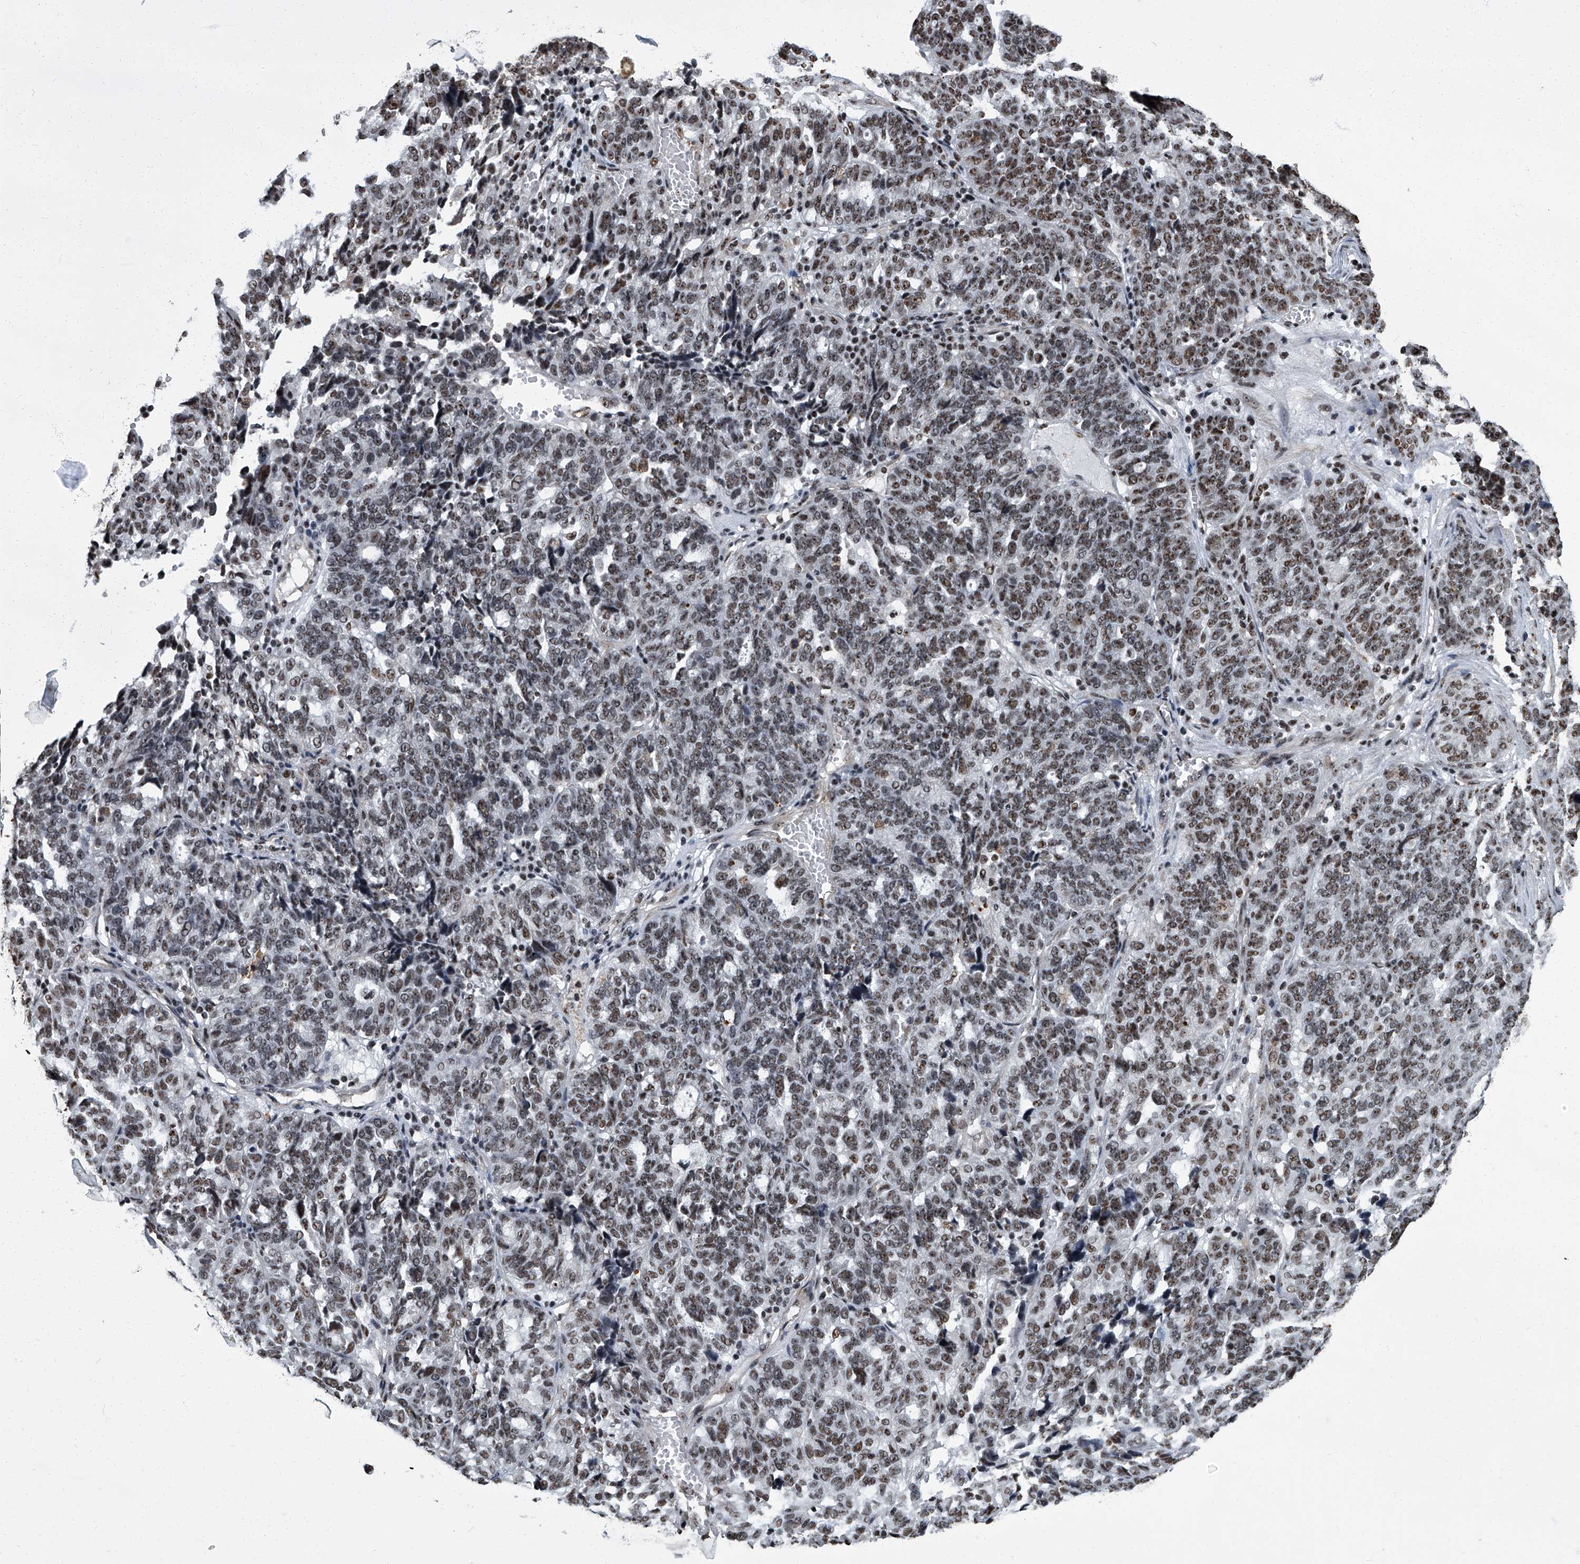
{"staining": {"intensity": "moderate", "quantity": "25%-75%", "location": "nuclear"}, "tissue": "ovarian cancer", "cell_type": "Tumor cells", "image_type": "cancer", "snomed": [{"axis": "morphology", "description": "Cystadenocarcinoma, serous, NOS"}, {"axis": "topography", "description": "Ovary"}], "caption": "Serous cystadenocarcinoma (ovarian) tissue shows moderate nuclear staining in about 25%-75% of tumor cells, visualized by immunohistochemistry. (DAB IHC with brightfield microscopy, high magnification).", "gene": "ZNF518B", "patient": {"sex": "female", "age": 59}}